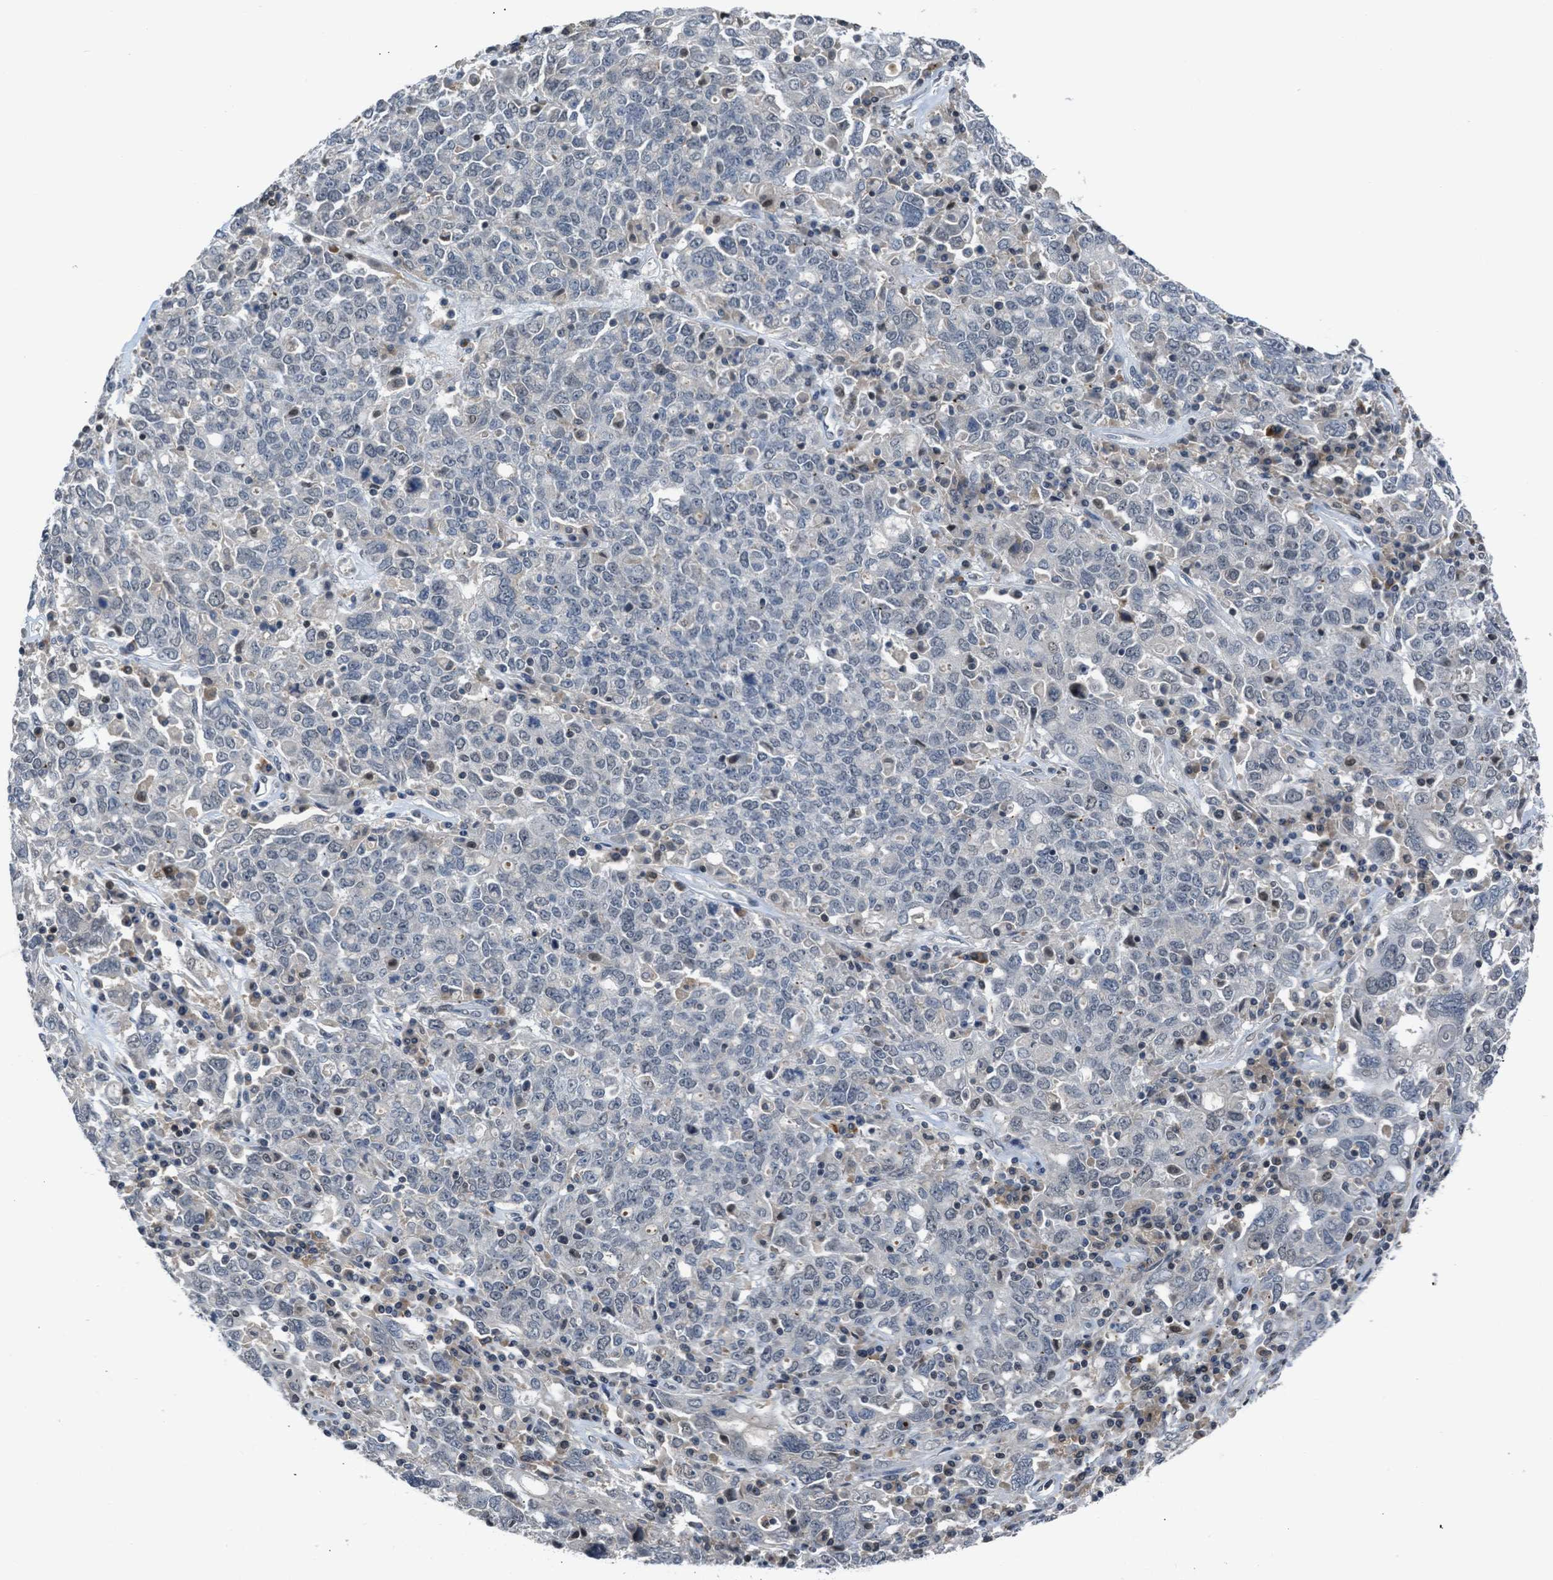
{"staining": {"intensity": "negative", "quantity": "none", "location": "none"}, "tissue": "ovarian cancer", "cell_type": "Tumor cells", "image_type": "cancer", "snomed": [{"axis": "morphology", "description": "Carcinoma, endometroid"}, {"axis": "topography", "description": "Ovary"}], "caption": "Micrograph shows no significant protein positivity in tumor cells of ovarian cancer (endometroid carcinoma).", "gene": "TTBK2", "patient": {"sex": "female", "age": 62}}